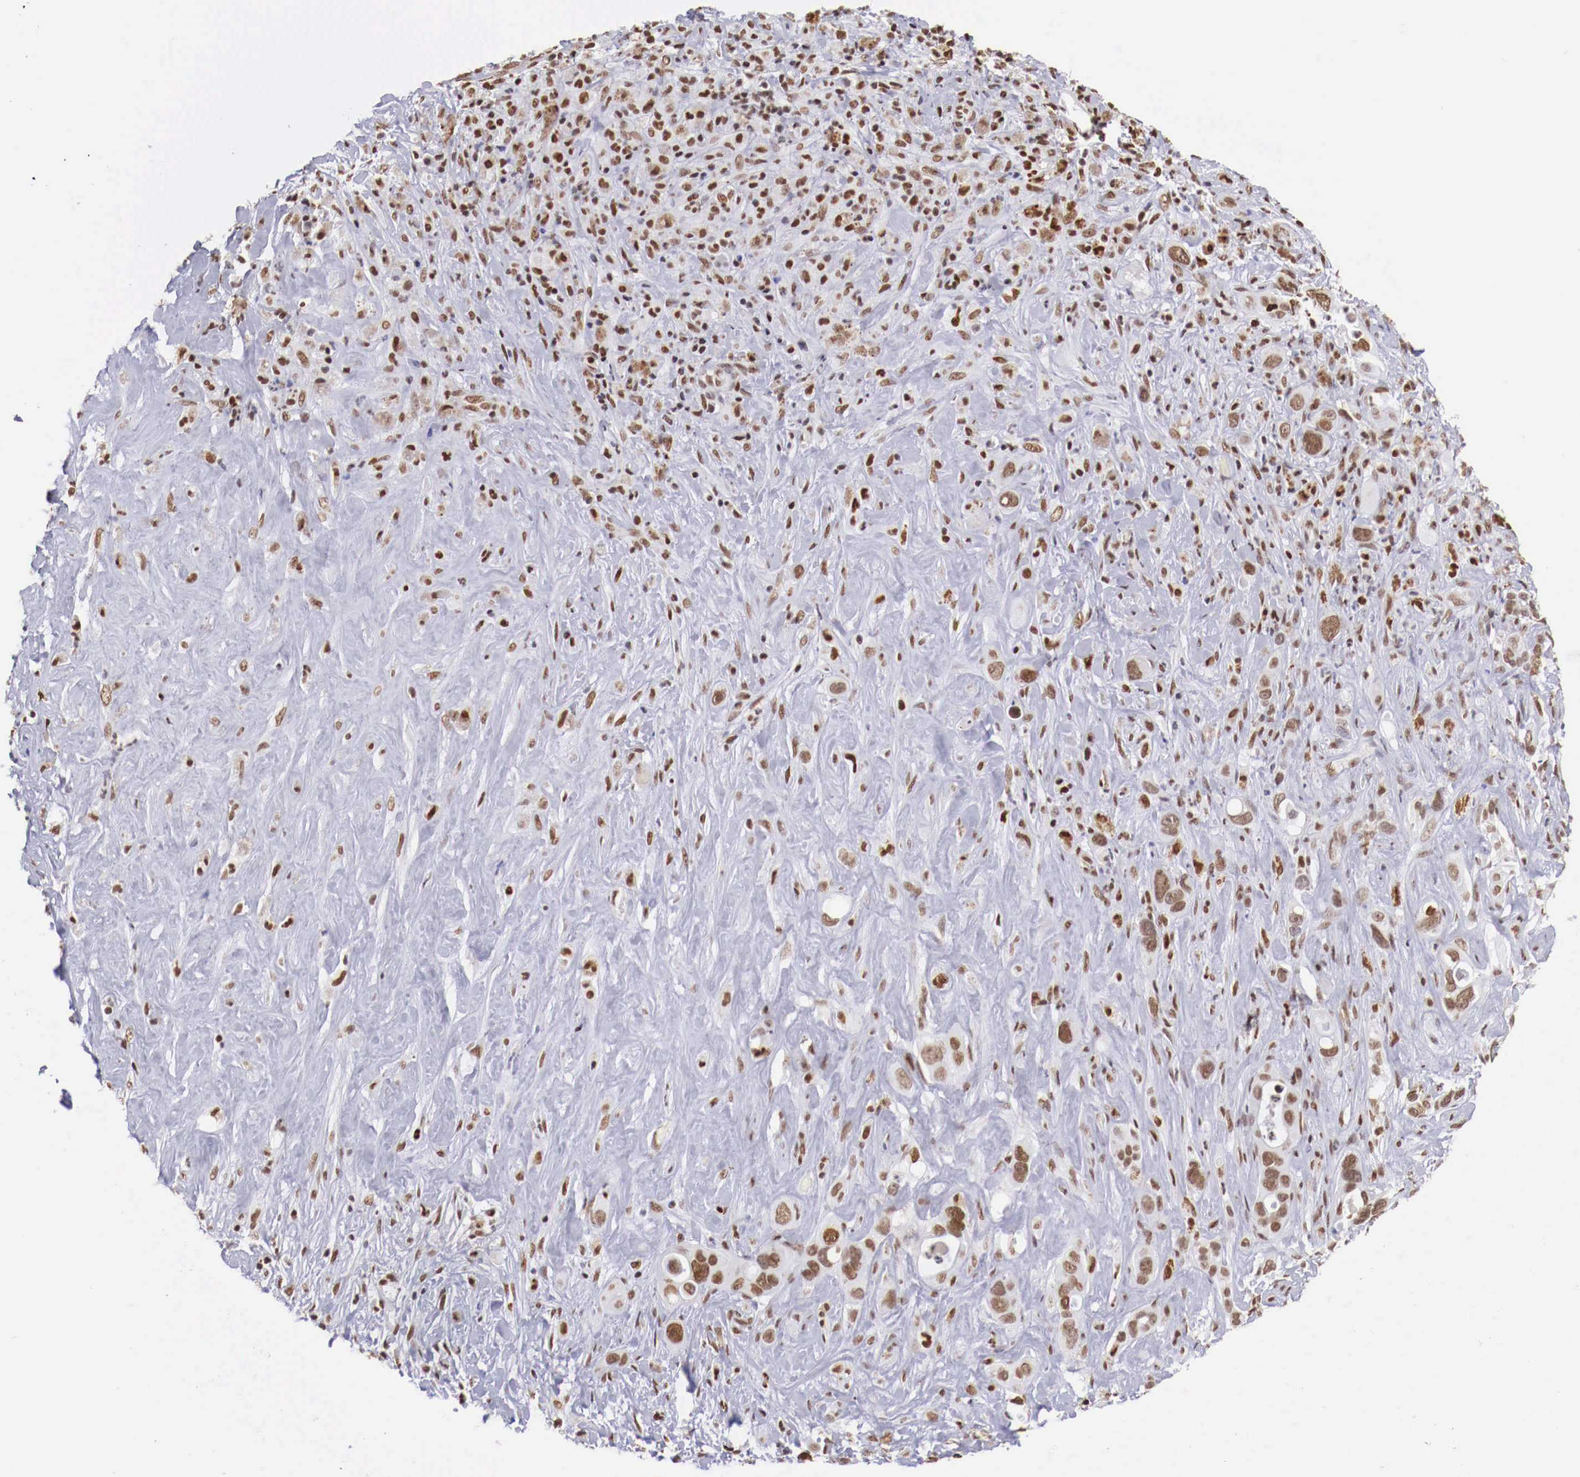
{"staining": {"intensity": "moderate", "quantity": ">75%", "location": "nuclear"}, "tissue": "liver cancer", "cell_type": "Tumor cells", "image_type": "cancer", "snomed": [{"axis": "morphology", "description": "Cholangiocarcinoma"}, {"axis": "topography", "description": "Liver"}], "caption": "Liver cancer (cholangiocarcinoma) was stained to show a protein in brown. There is medium levels of moderate nuclear staining in about >75% of tumor cells. (DAB IHC with brightfield microscopy, high magnification).", "gene": "MAX", "patient": {"sex": "female", "age": 79}}